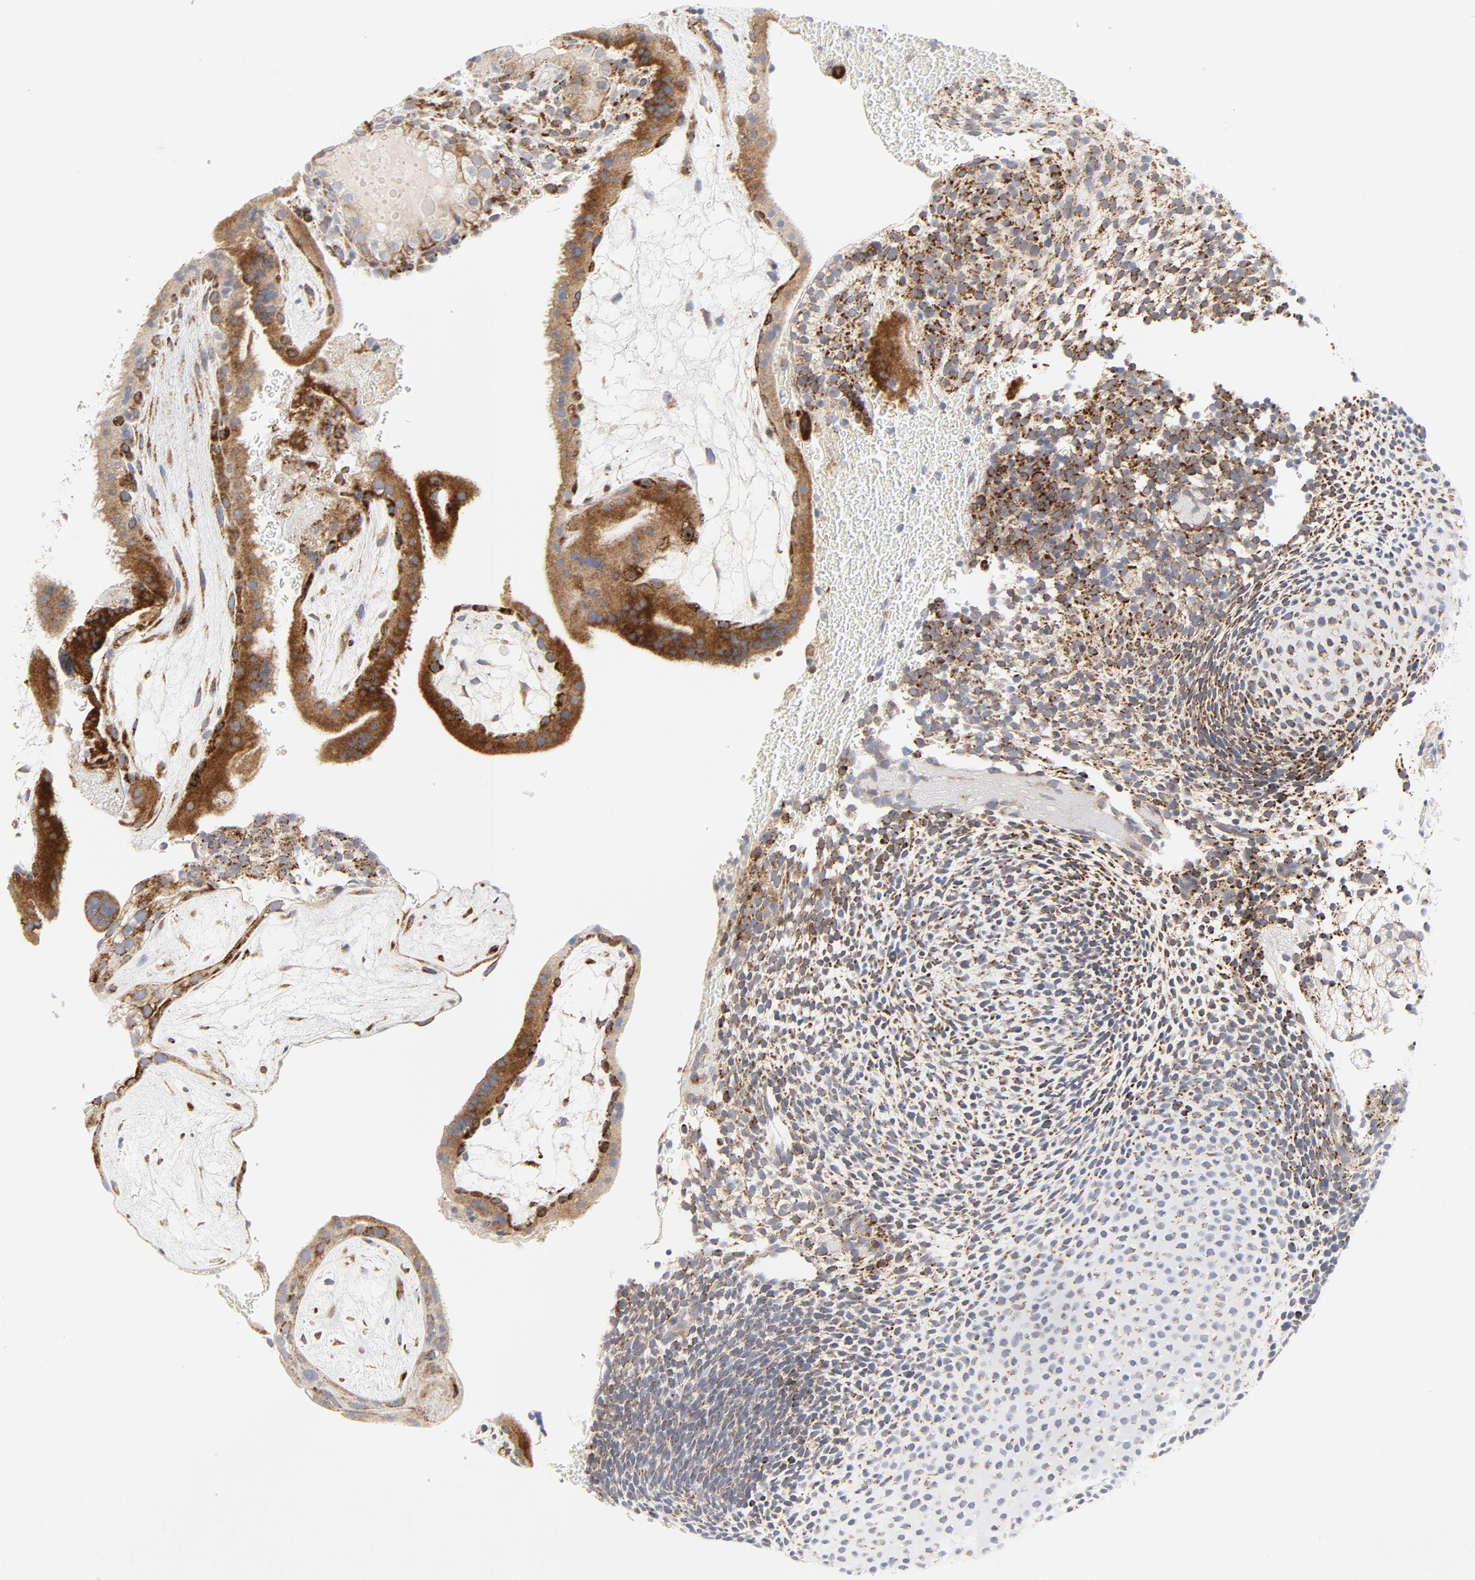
{"staining": {"intensity": "moderate", "quantity": ">75%", "location": "cytoplasmic/membranous"}, "tissue": "placenta", "cell_type": "Decidual cells", "image_type": "normal", "snomed": [{"axis": "morphology", "description": "Normal tissue, NOS"}, {"axis": "topography", "description": "Placenta"}], "caption": "A high-resolution photomicrograph shows immunohistochemistry staining of benign placenta, which shows moderate cytoplasmic/membranous expression in approximately >75% of decidual cells. Ihc stains the protein in brown and the nuclei are stained blue.", "gene": "LRP6", "patient": {"sex": "female", "age": 19}}